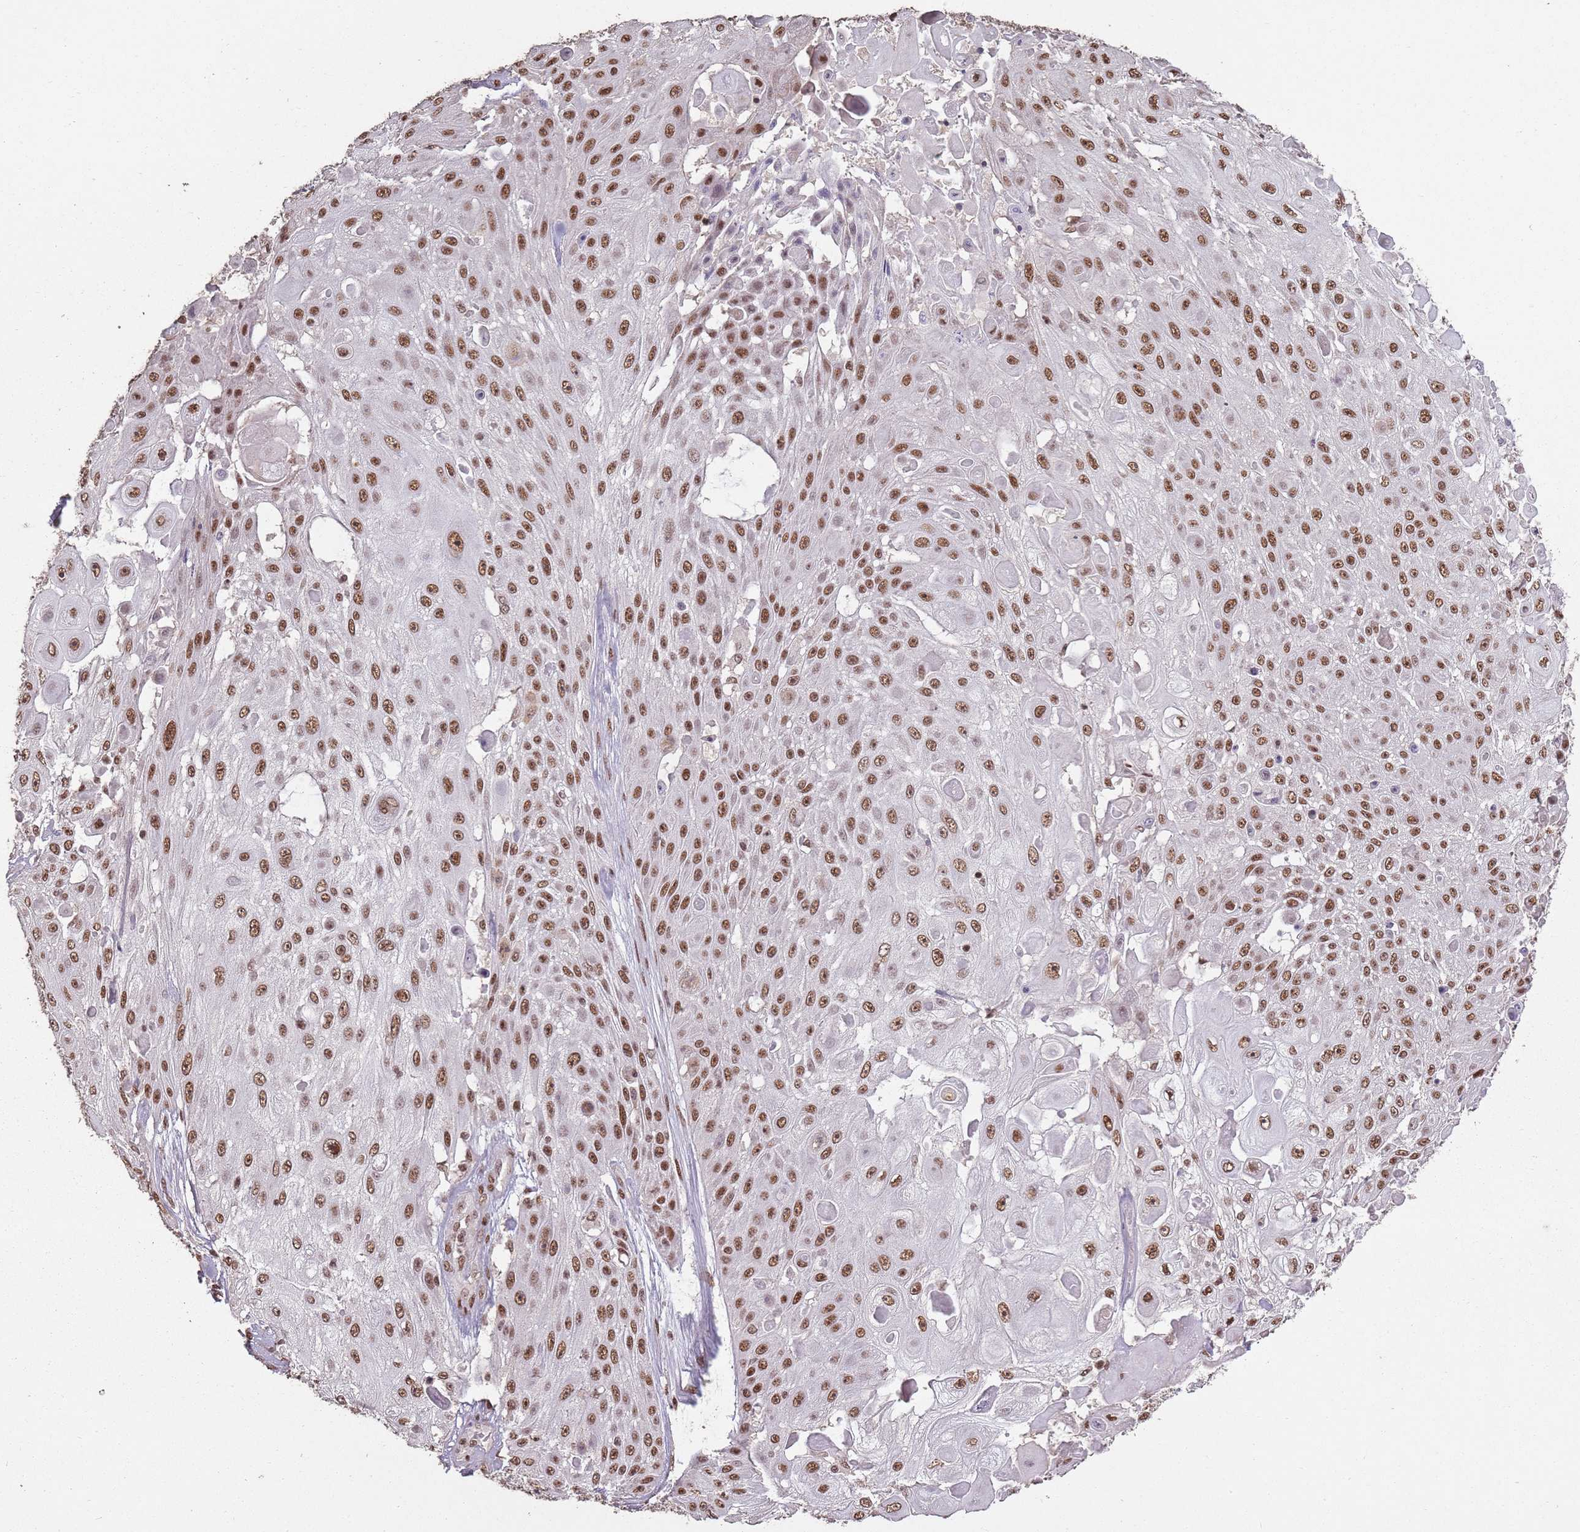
{"staining": {"intensity": "moderate", "quantity": ">75%", "location": "nuclear"}, "tissue": "skin cancer", "cell_type": "Tumor cells", "image_type": "cancer", "snomed": [{"axis": "morphology", "description": "Squamous cell carcinoma, NOS"}, {"axis": "topography", "description": "Skin"}], "caption": "This histopathology image reveals IHC staining of skin cancer, with medium moderate nuclear expression in about >75% of tumor cells.", "gene": "ARL14EP", "patient": {"sex": "female", "age": 86}}